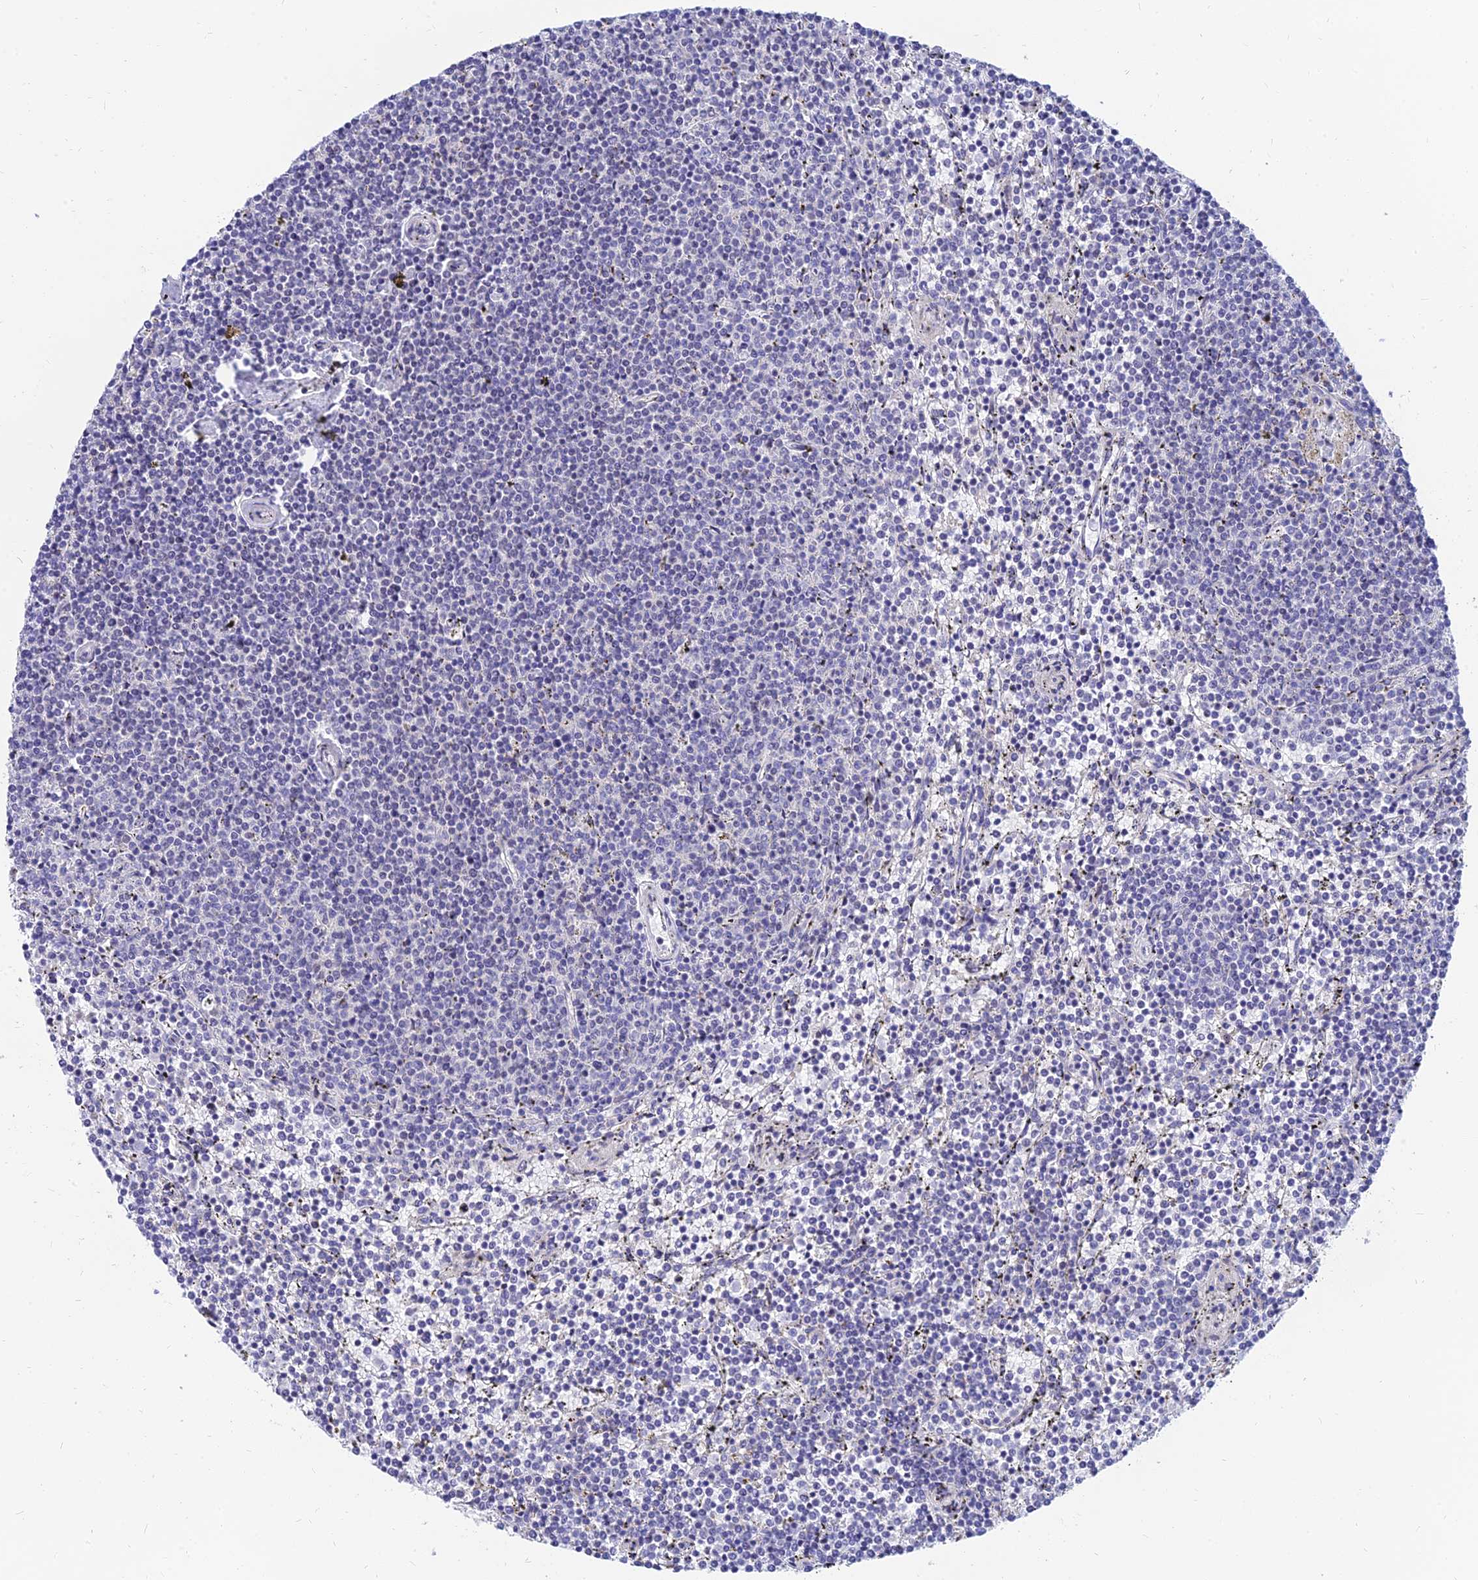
{"staining": {"intensity": "negative", "quantity": "none", "location": "none"}, "tissue": "lymphoma", "cell_type": "Tumor cells", "image_type": "cancer", "snomed": [{"axis": "morphology", "description": "Malignant lymphoma, non-Hodgkin's type, Low grade"}, {"axis": "topography", "description": "Spleen"}], "caption": "This is a photomicrograph of IHC staining of lymphoma, which shows no staining in tumor cells. (DAB immunohistochemistry visualized using brightfield microscopy, high magnification).", "gene": "TMEM161B", "patient": {"sex": "female", "age": 50}}